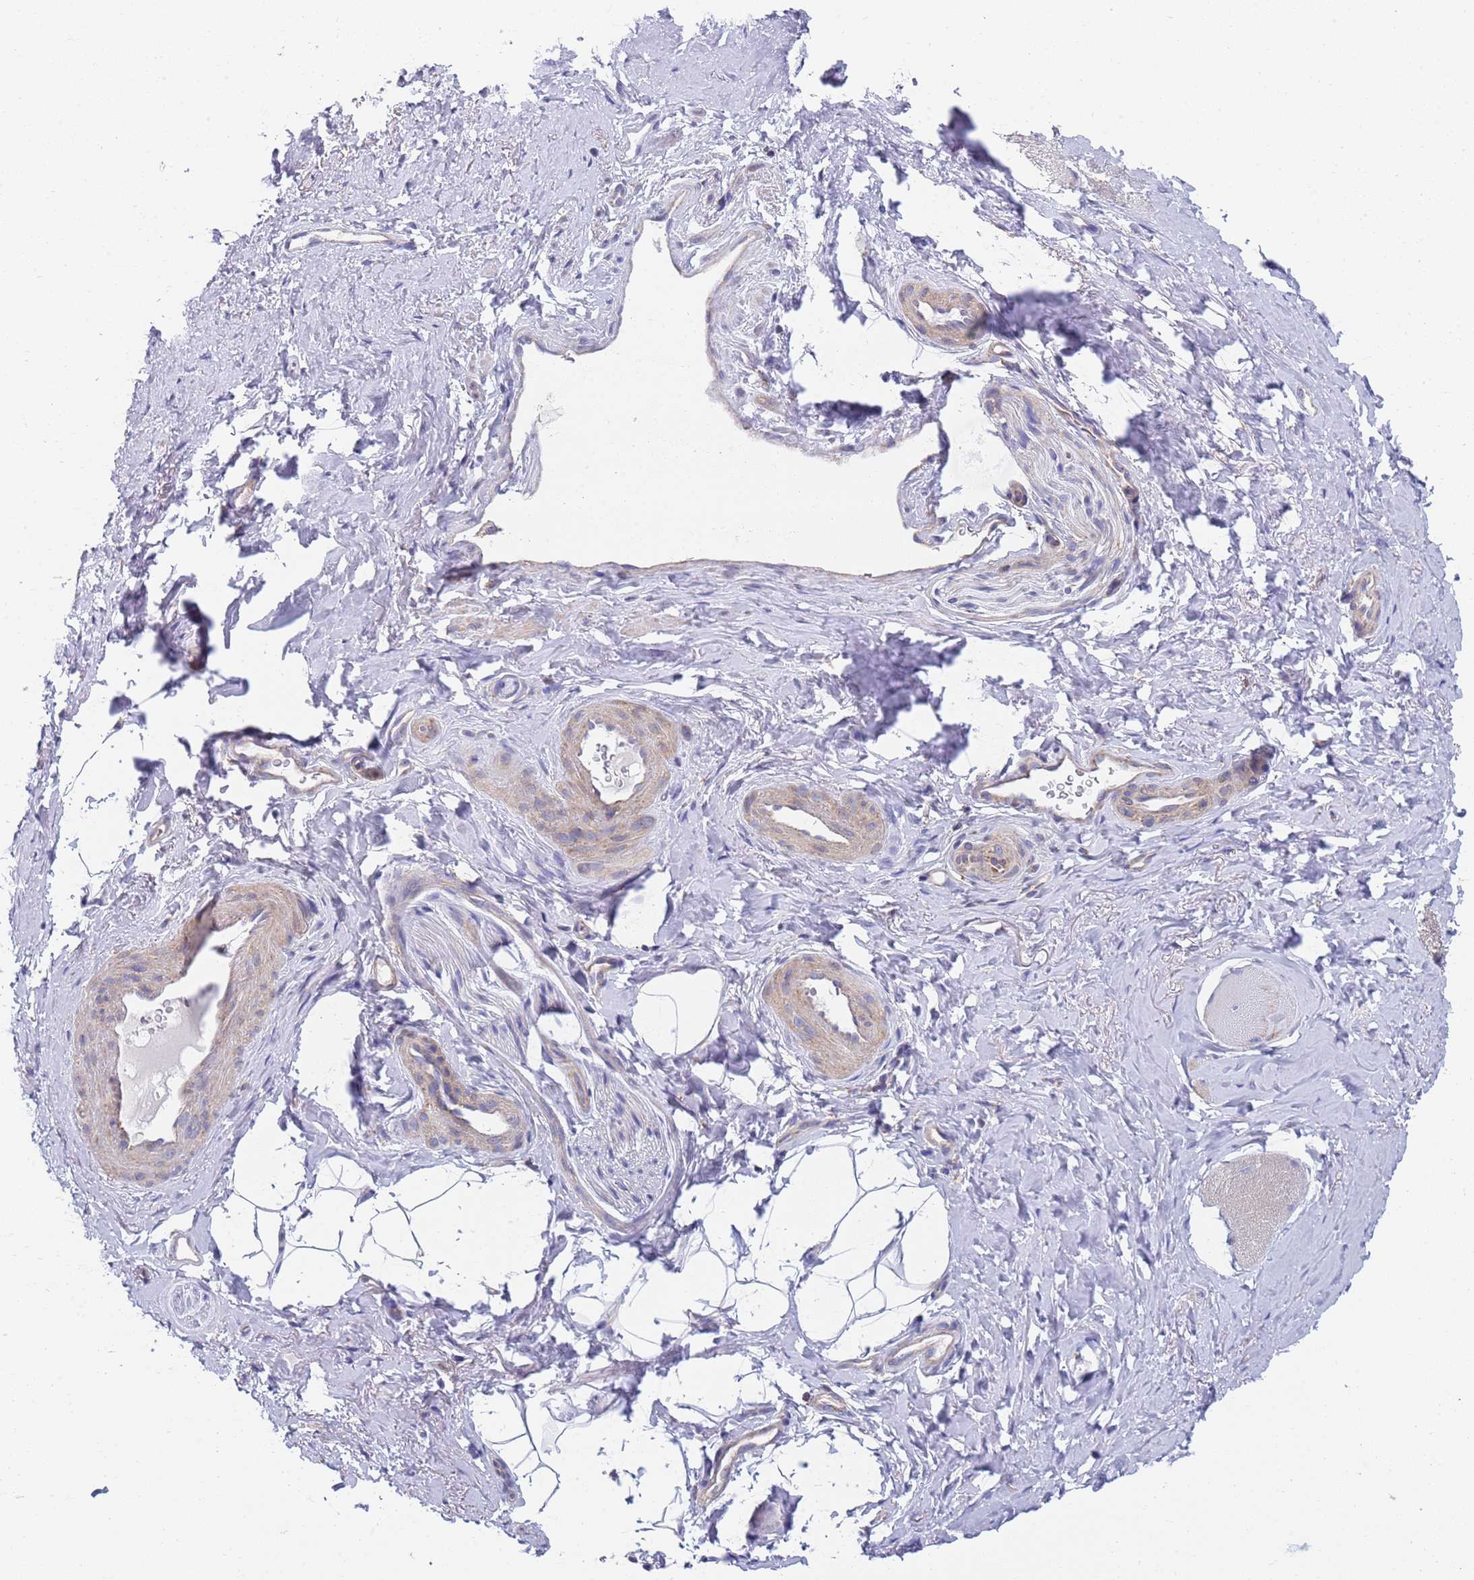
{"staining": {"intensity": "weak", "quantity": "25%-75%", "location": "cytoplasmic/membranous"}, "tissue": "smooth muscle", "cell_type": "Smooth muscle cells", "image_type": "normal", "snomed": [{"axis": "morphology", "description": "Normal tissue, NOS"}, {"axis": "topography", "description": "Smooth muscle"}, {"axis": "topography", "description": "Peripheral nerve tissue"}], "caption": "A low amount of weak cytoplasmic/membranous staining is identified in about 25%-75% of smooth muscle cells in unremarkable smooth muscle. (DAB (3,3'-diaminobenzidine) = brown stain, brightfield microscopy at high magnification).", "gene": "PWWP3A", "patient": {"sex": "male", "age": 69}}